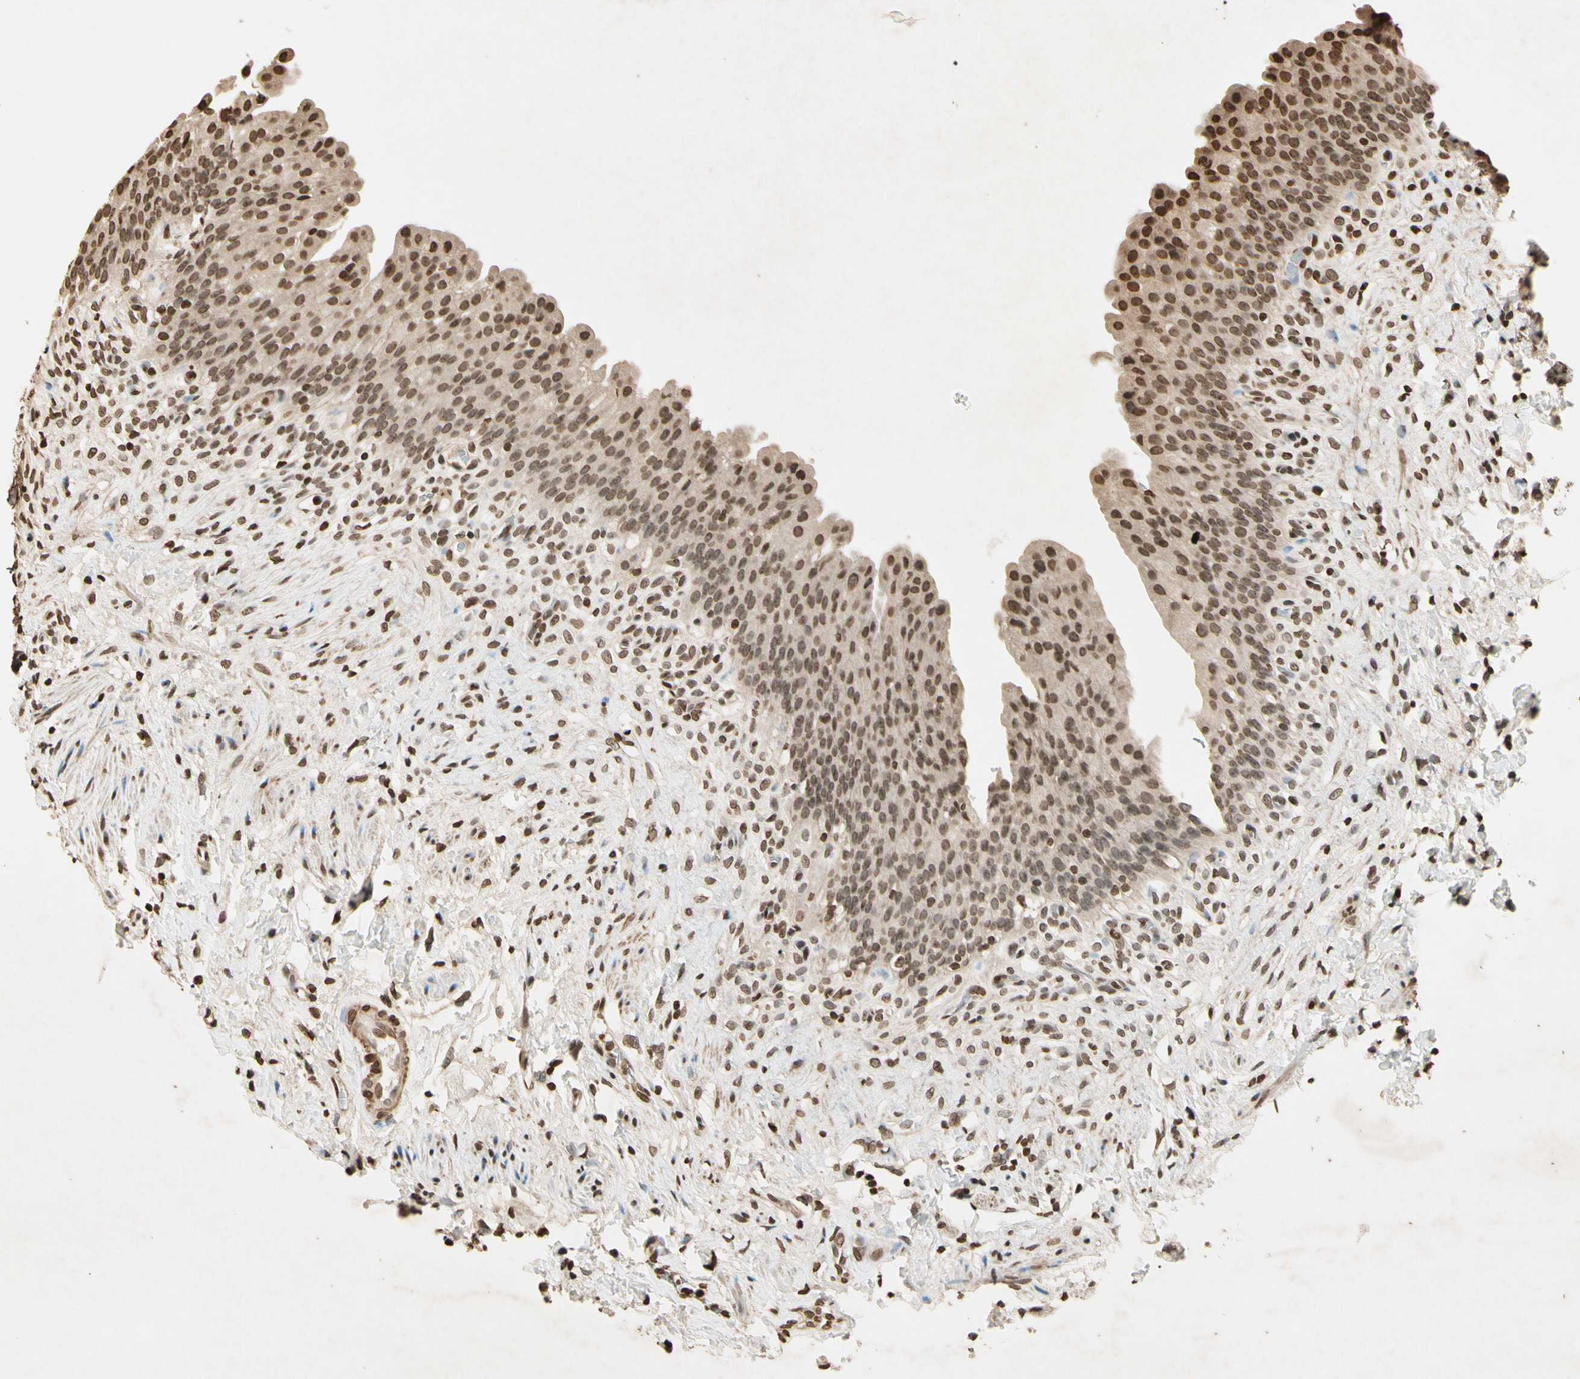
{"staining": {"intensity": "moderate", "quantity": "25%-75%", "location": "cytoplasmic/membranous,nuclear"}, "tissue": "urinary bladder", "cell_type": "Urothelial cells", "image_type": "normal", "snomed": [{"axis": "morphology", "description": "Normal tissue, NOS"}, {"axis": "topography", "description": "Urinary bladder"}], "caption": "Moderate cytoplasmic/membranous,nuclear positivity for a protein is appreciated in about 25%-75% of urothelial cells of unremarkable urinary bladder using IHC.", "gene": "TOP1", "patient": {"sex": "female", "age": 79}}